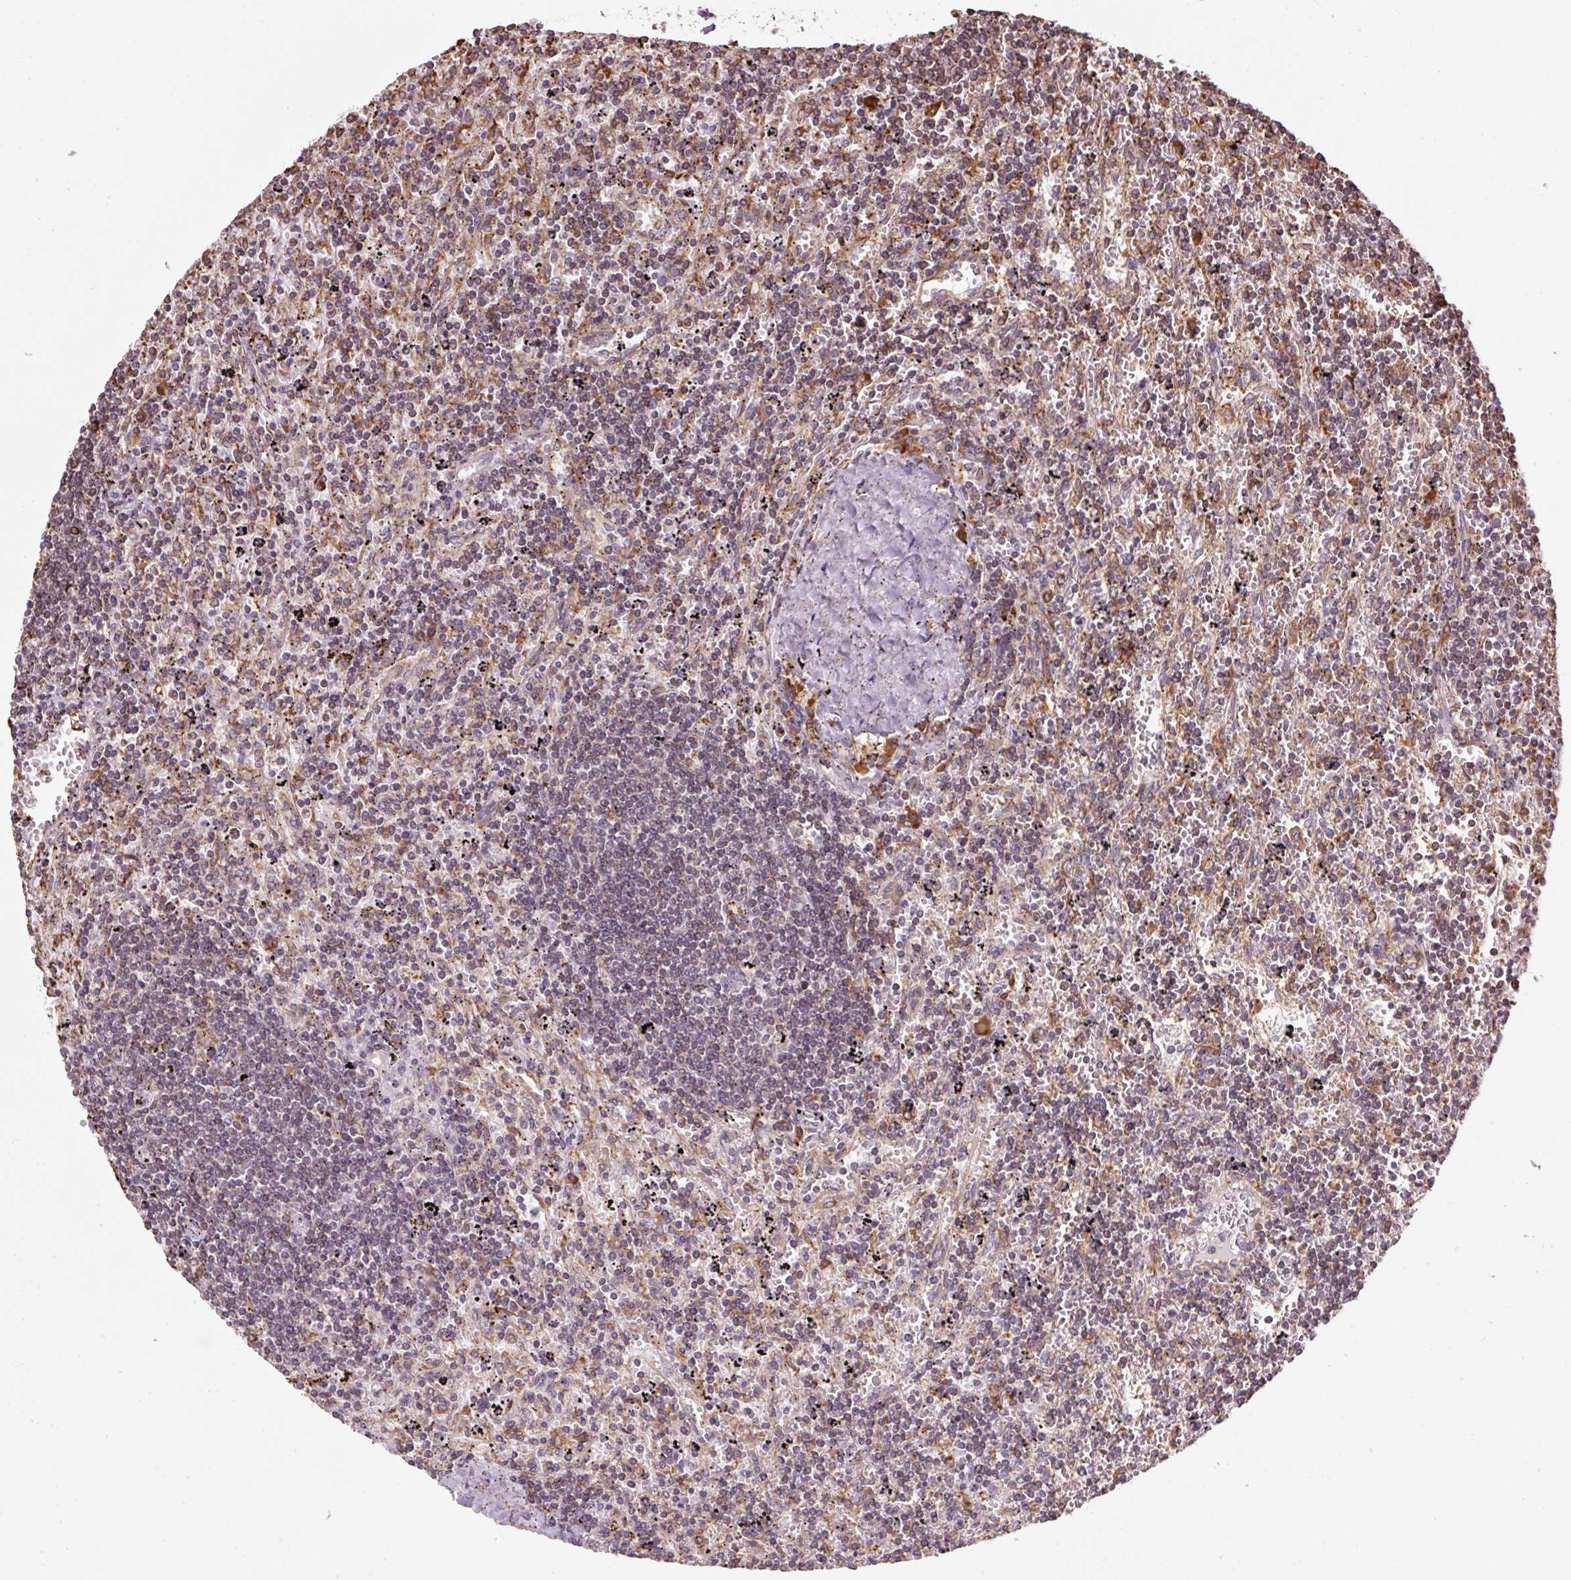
{"staining": {"intensity": "moderate", "quantity": "25%-75%", "location": "cytoplasmic/membranous"}, "tissue": "lymphoma", "cell_type": "Tumor cells", "image_type": "cancer", "snomed": [{"axis": "morphology", "description": "Malignant lymphoma, non-Hodgkin's type, Low grade"}, {"axis": "topography", "description": "Spleen"}], "caption": "Immunohistochemistry (IHC) (DAB (3,3'-diaminobenzidine)) staining of human lymphoma demonstrates moderate cytoplasmic/membranous protein expression in about 25%-75% of tumor cells. The protein is shown in brown color, while the nuclei are stained blue.", "gene": "PRKCSH", "patient": {"sex": "male", "age": 76}}